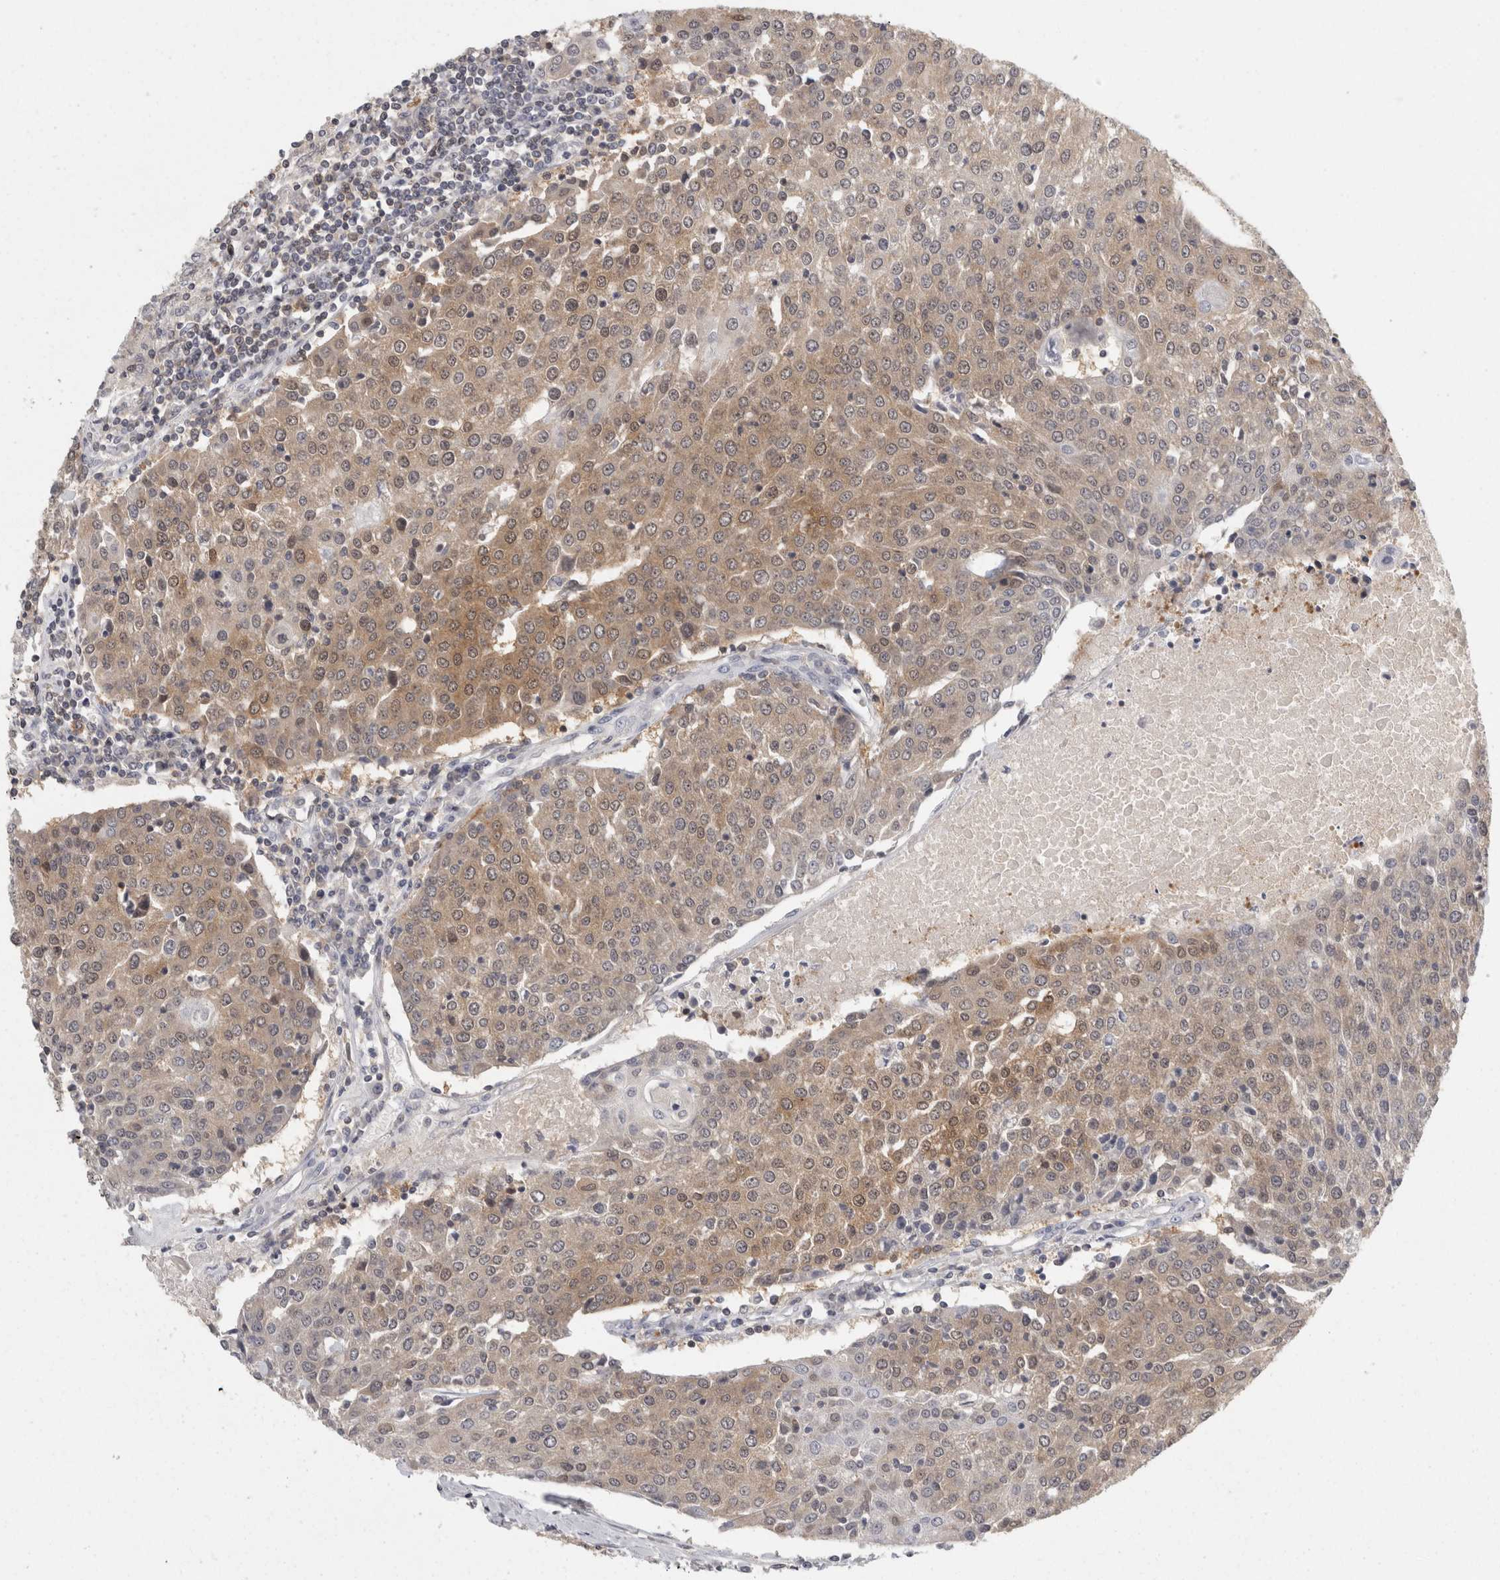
{"staining": {"intensity": "weak", "quantity": "25%-75%", "location": "cytoplasmic/membranous"}, "tissue": "urothelial cancer", "cell_type": "Tumor cells", "image_type": "cancer", "snomed": [{"axis": "morphology", "description": "Urothelial carcinoma, High grade"}, {"axis": "topography", "description": "Urinary bladder"}], "caption": "A histopathology image showing weak cytoplasmic/membranous positivity in approximately 25%-75% of tumor cells in urothelial cancer, as visualized by brown immunohistochemical staining.", "gene": "ACAT2", "patient": {"sex": "female", "age": 85}}